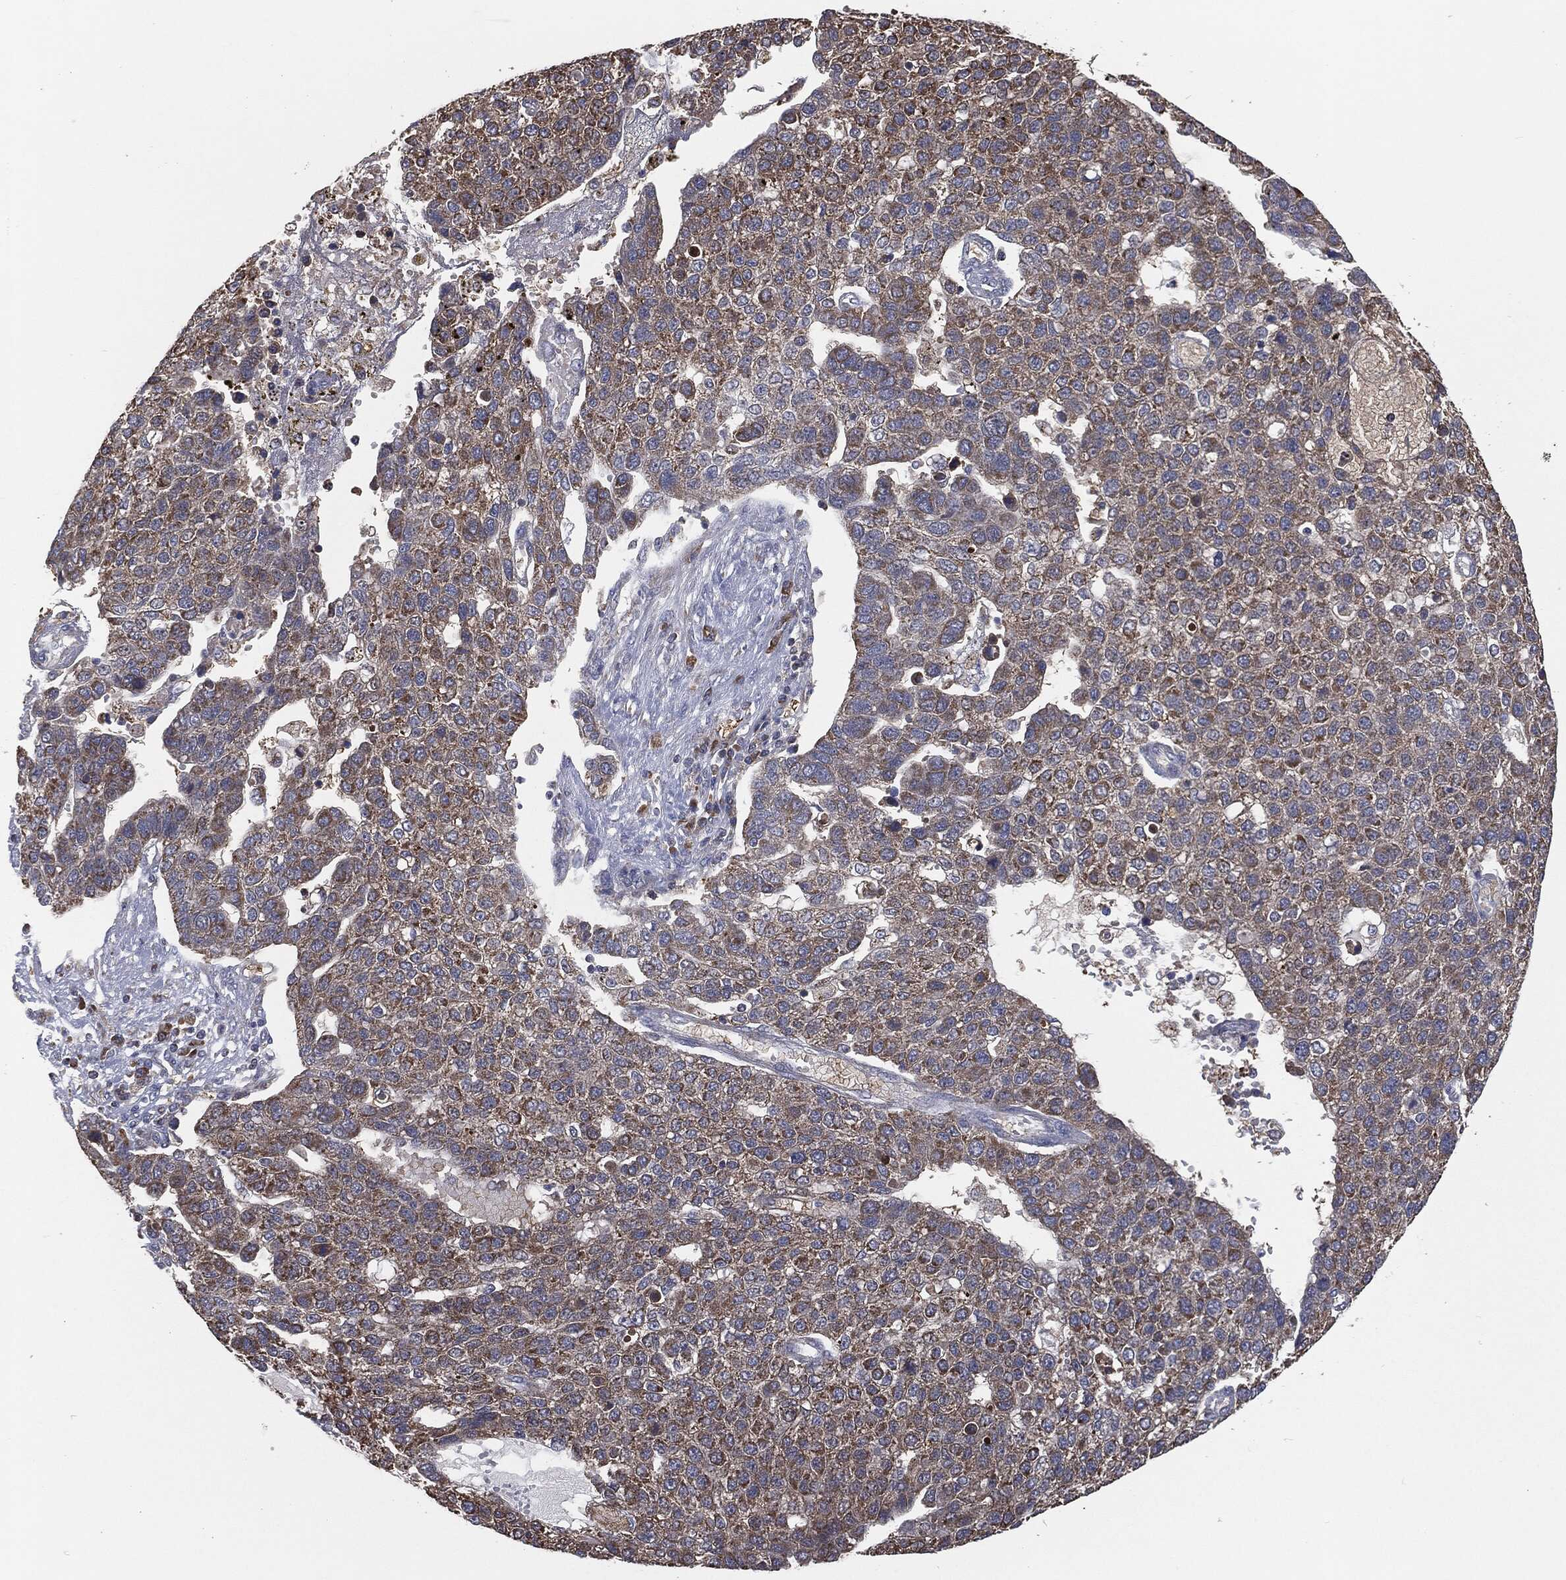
{"staining": {"intensity": "moderate", "quantity": ">75%", "location": "cytoplasmic/membranous"}, "tissue": "pancreatic cancer", "cell_type": "Tumor cells", "image_type": "cancer", "snomed": [{"axis": "morphology", "description": "Adenocarcinoma, NOS"}, {"axis": "topography", "description": "Pancreas"}], "caption": "This image displays immunohistochemistry (IHC) staining of human pancreatic cancer (adenocarcinoma), with medium moderate cytoplasmic/membranous expression in about >75% of tumor cells.", "gene": "PRDX4", "patient": {"sex": "female", "age": 61}}